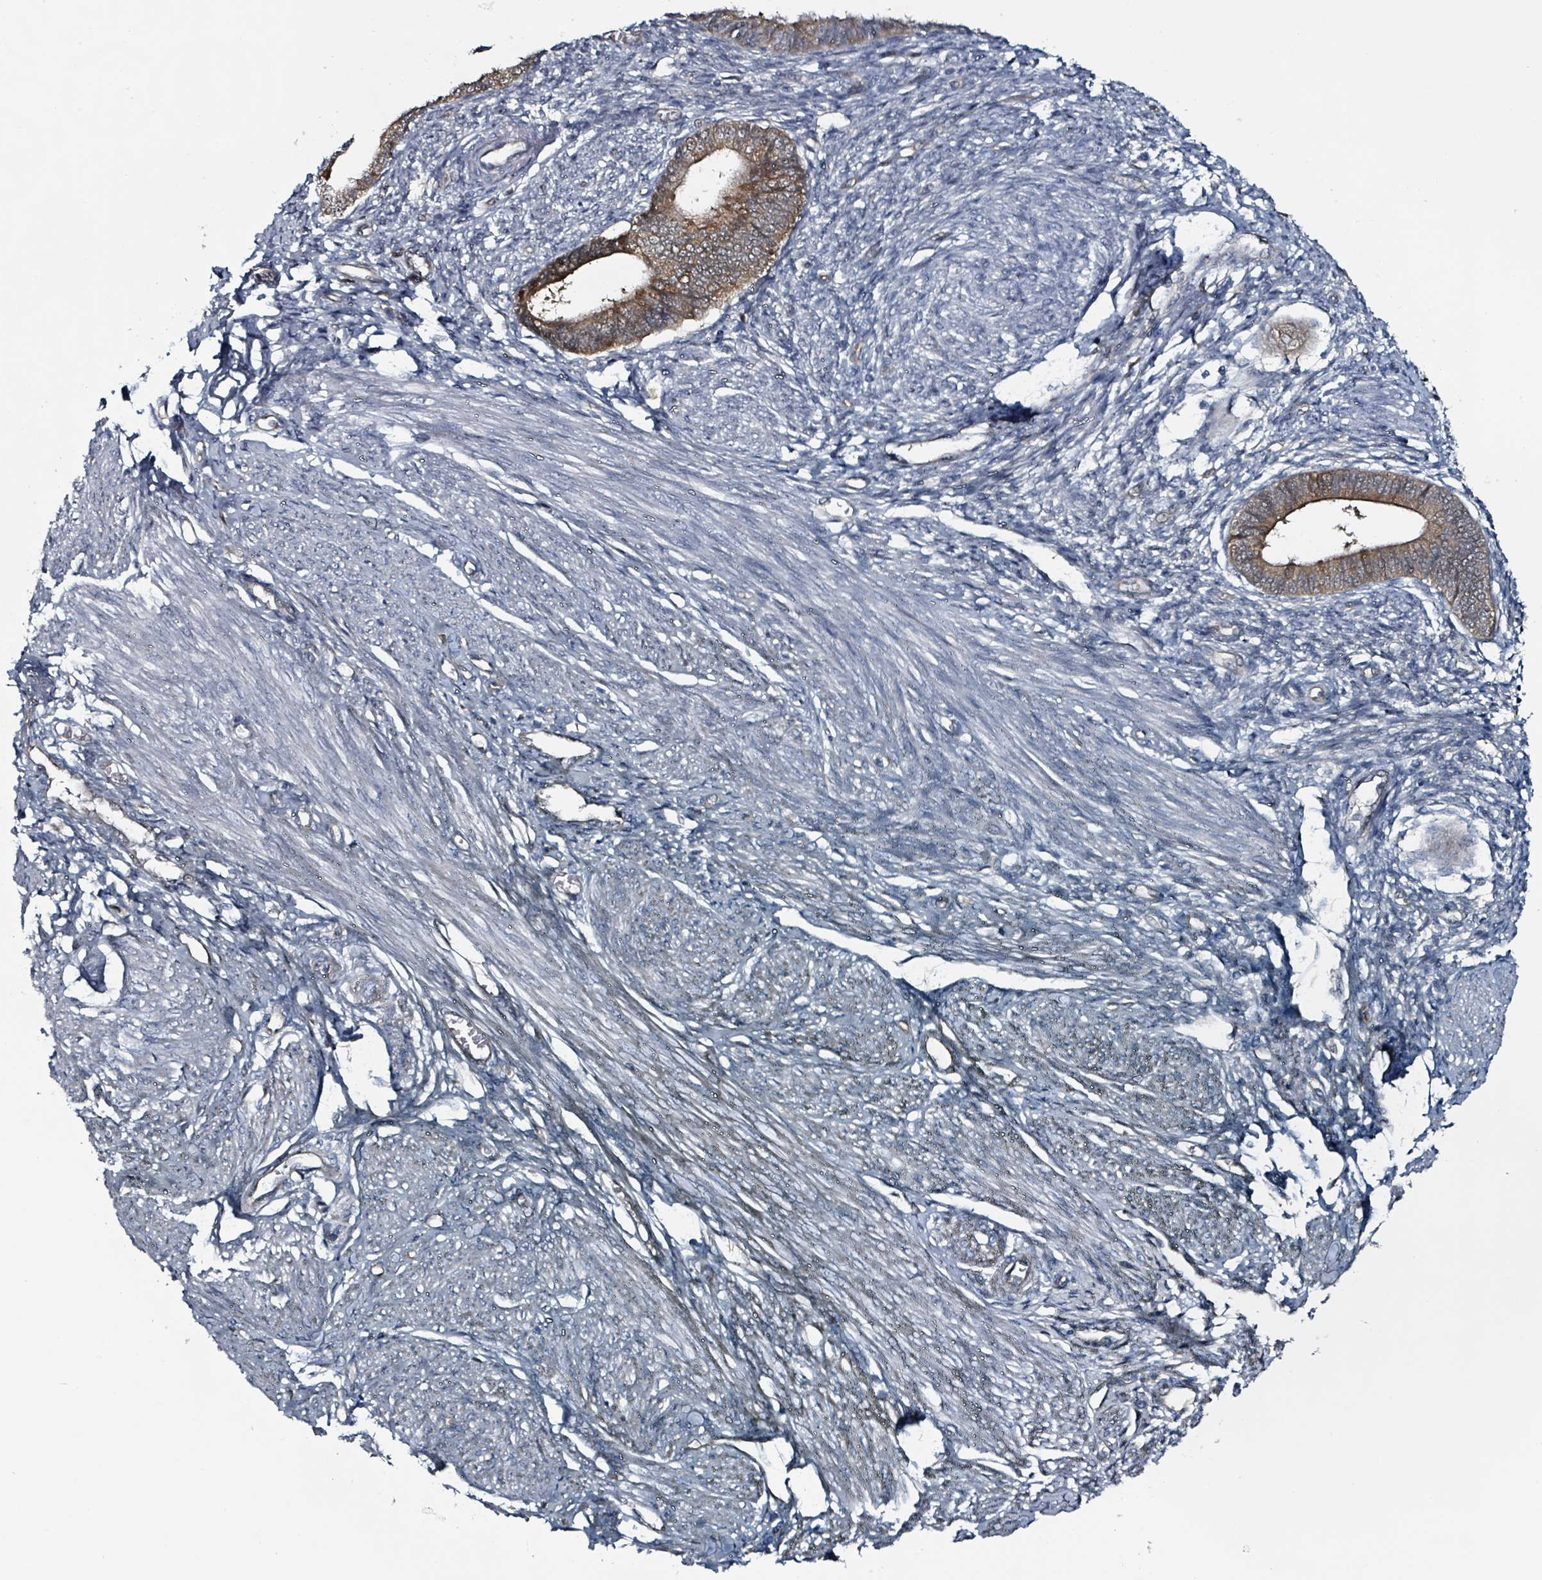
{"staining": {"intensity": "negative", "quantity": "none", "location": "none"}, "tissue": "endometrium", "cell_type": "Cells in endometrial stroma", "image_type": "normal", "snomed": [{"axis": "morphology", "description": "Normal tissue, NOS"}, {"axis": "topography", "description": "Endometrium"}], "caption": "Benign endometrium was stained to show a protein in brown. There is no significant expression in cells in endometrial stroma.", "gene": "B3GAT3", "patient": {"sex": "female", "age": 46}}